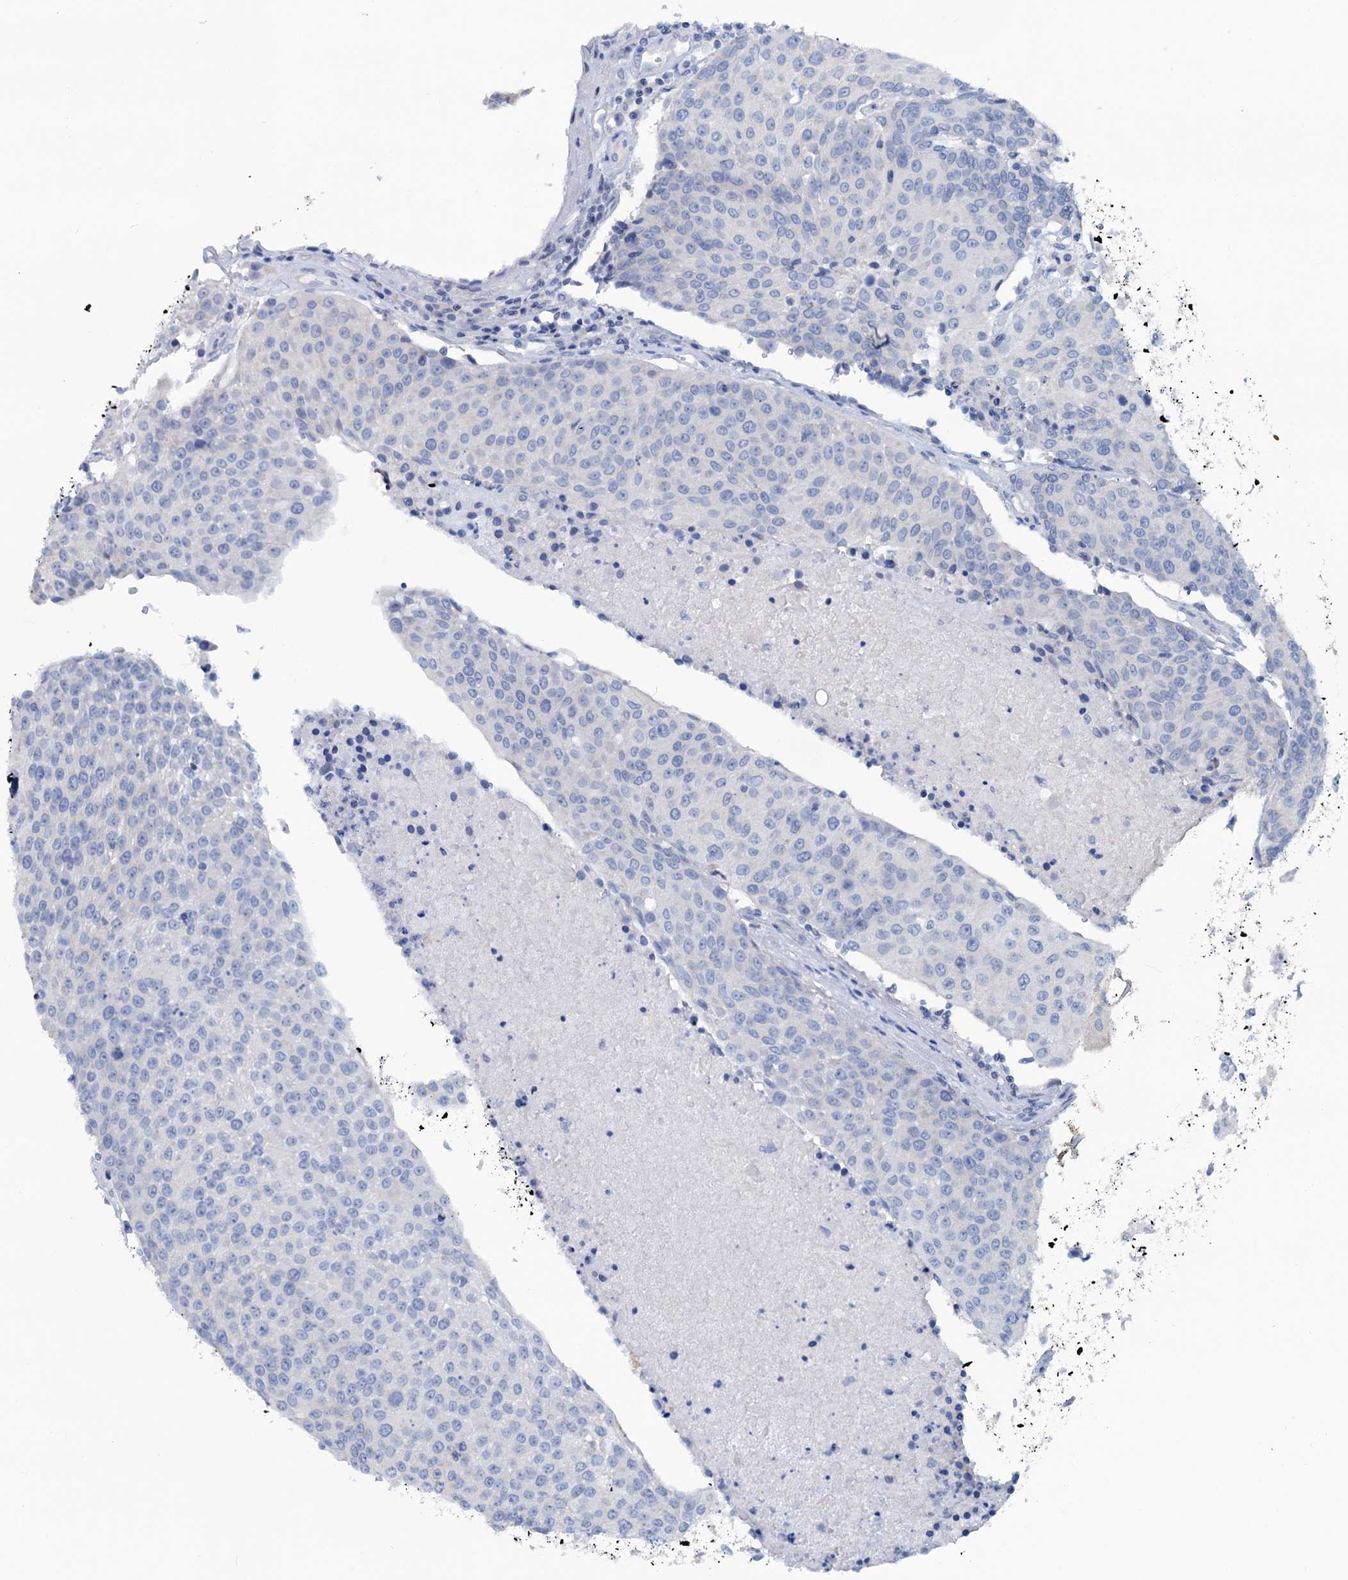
{"staining": {"intensity": "negative", "quantity": "none", "location": "none"}, "tissue": "urothelial cancer", "cell_type": "Tumor cells", "image_type": "cancer", "snomed": [{"axis": "morphology", "description": "Urothelial carcinoma, High grade"}, {"axis": "topography", "description": "Urinary bladder"}], "caption": "A micrograph of human high-grade urothelial carcinoma is negative for staining in tumor cells.", "gene": "SLC1A3", "patient": {"sex": "female", "age": 85}}